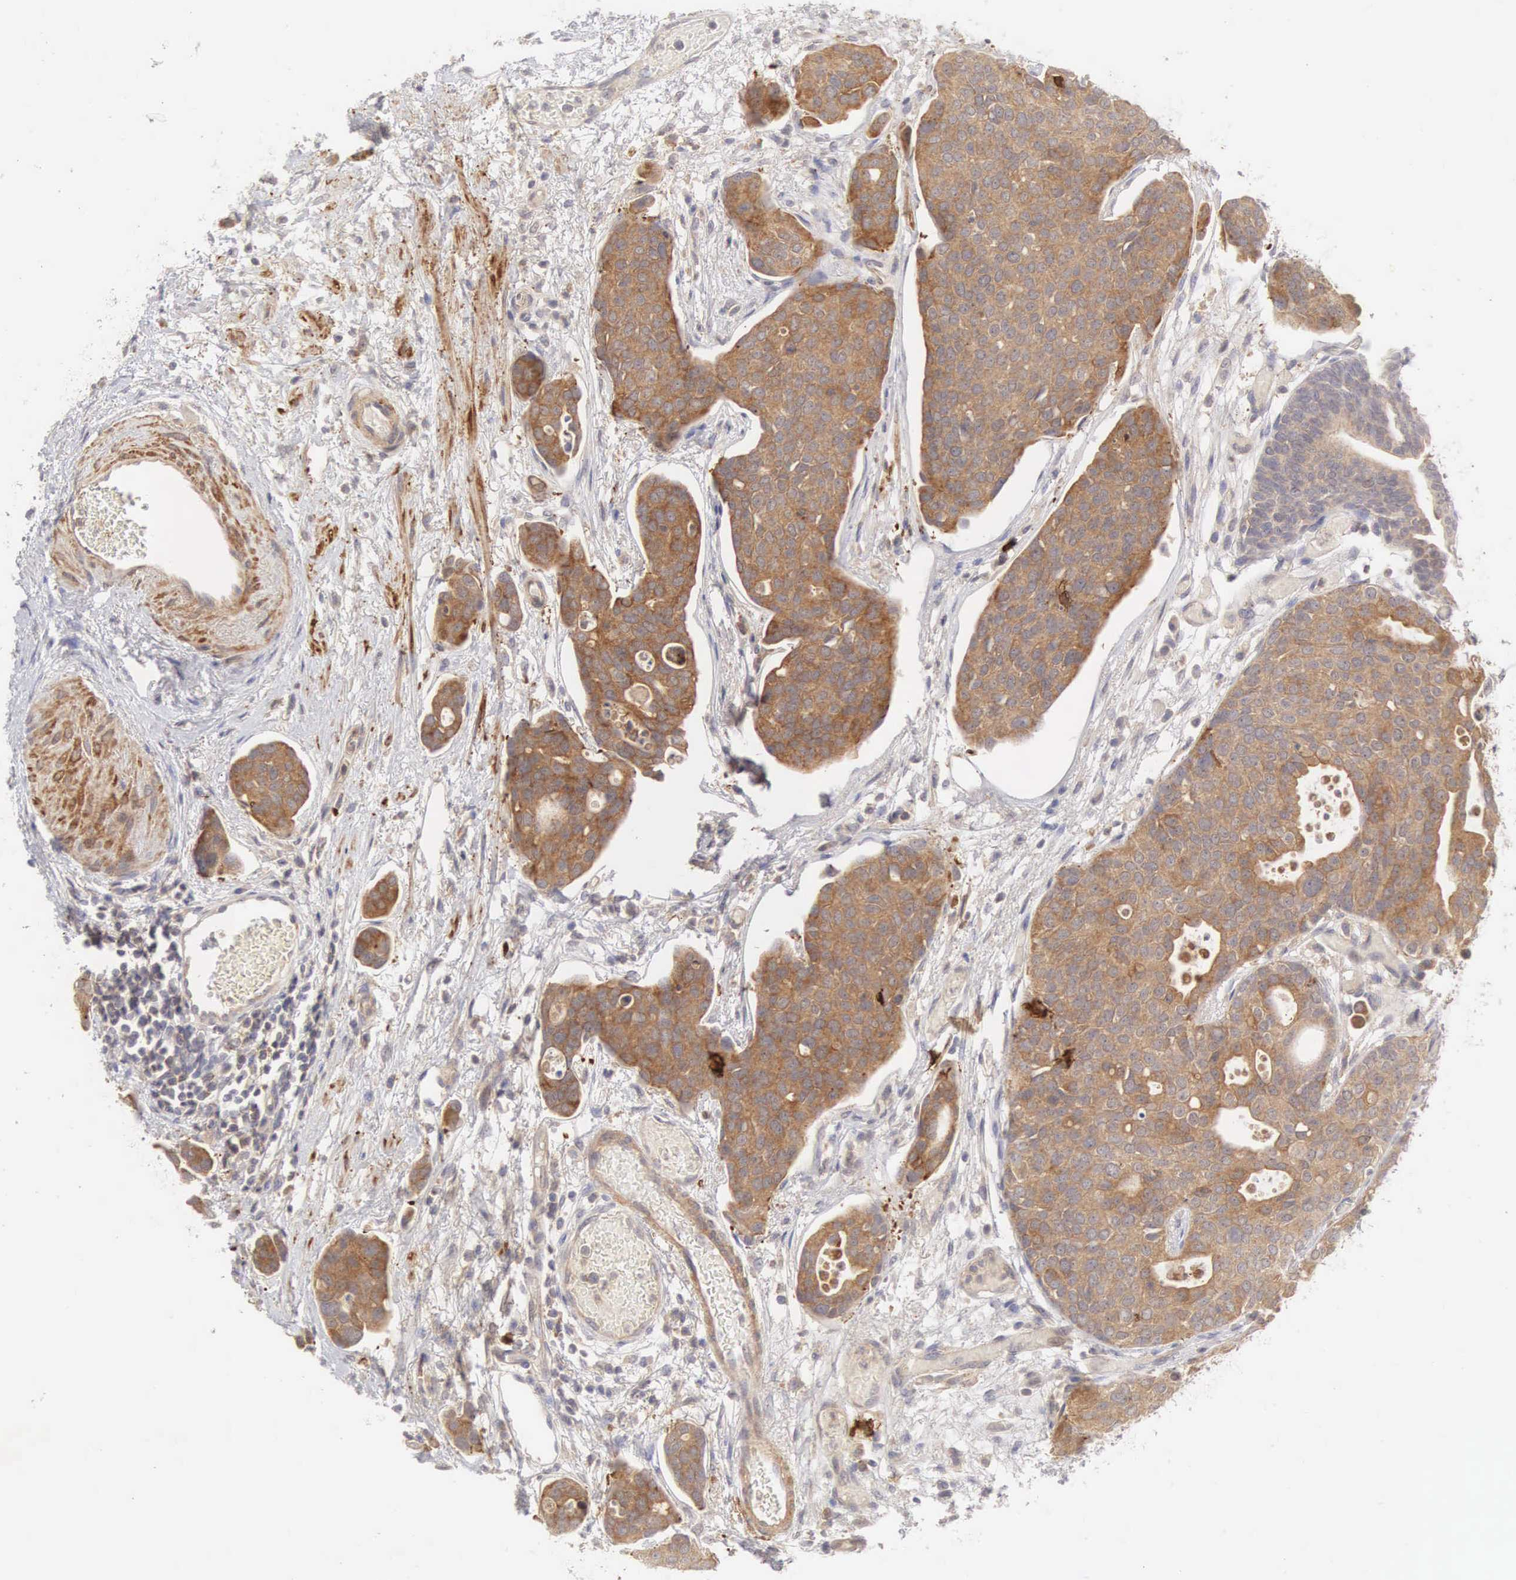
{"staining": {"intensity": "moderate", "quantity": ">75%", "location": "cytoplasmic/membranous"}, "tissue": "urothelial cancer", "cell_type": "Tumor cells", "image_type": "cancer", "snomed": [{"axis": "morphology", "description": "Urothelial carcinoma, High grade"}, {"axis": "topography", "description": "Urinary bladder"}], "caption": "A brown stain labels moderate cytoplasmic/membranous positivity of a protein in human high-grade urothelial carcinoma tumor cells.", "gene": "CD1A", "patient": {"sex": "male", "age": 78}}